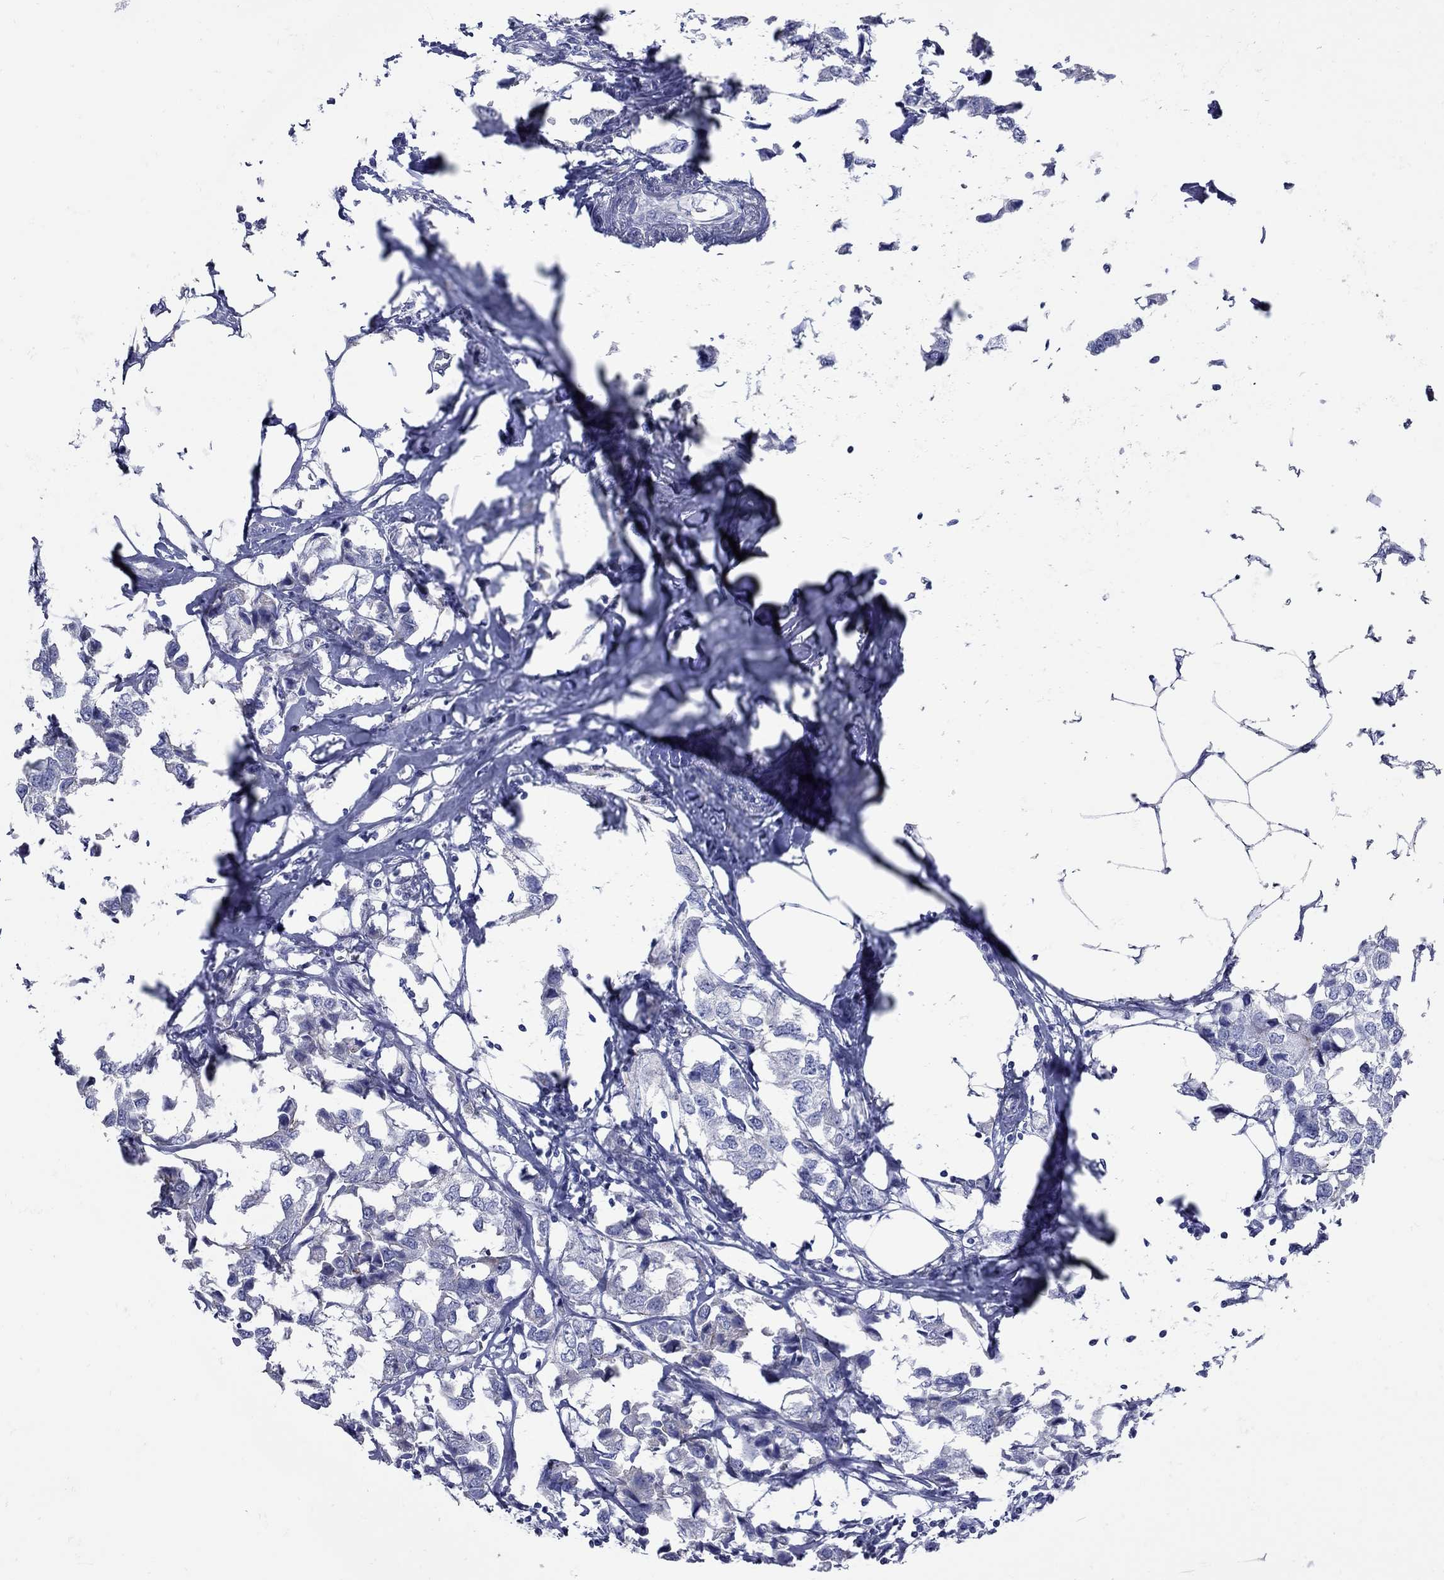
{"staining": {"intensity": "negative", "quantity": "none", "location": "none"}, "tissue": "breast cancer", "cell_type": "Tumor cells", "image_type": "cancer", "snomed": [{"axis": "morphology", "description": "Duct carcinoma"}, {"axis": "topography", "description": "Breast"}], "caption": "Immunohistochemistry (IHC) of breast cancer displays no staining in tumor cells.", "gene": "PDZD3", "patient": {"sex": "female", "age": 80}}